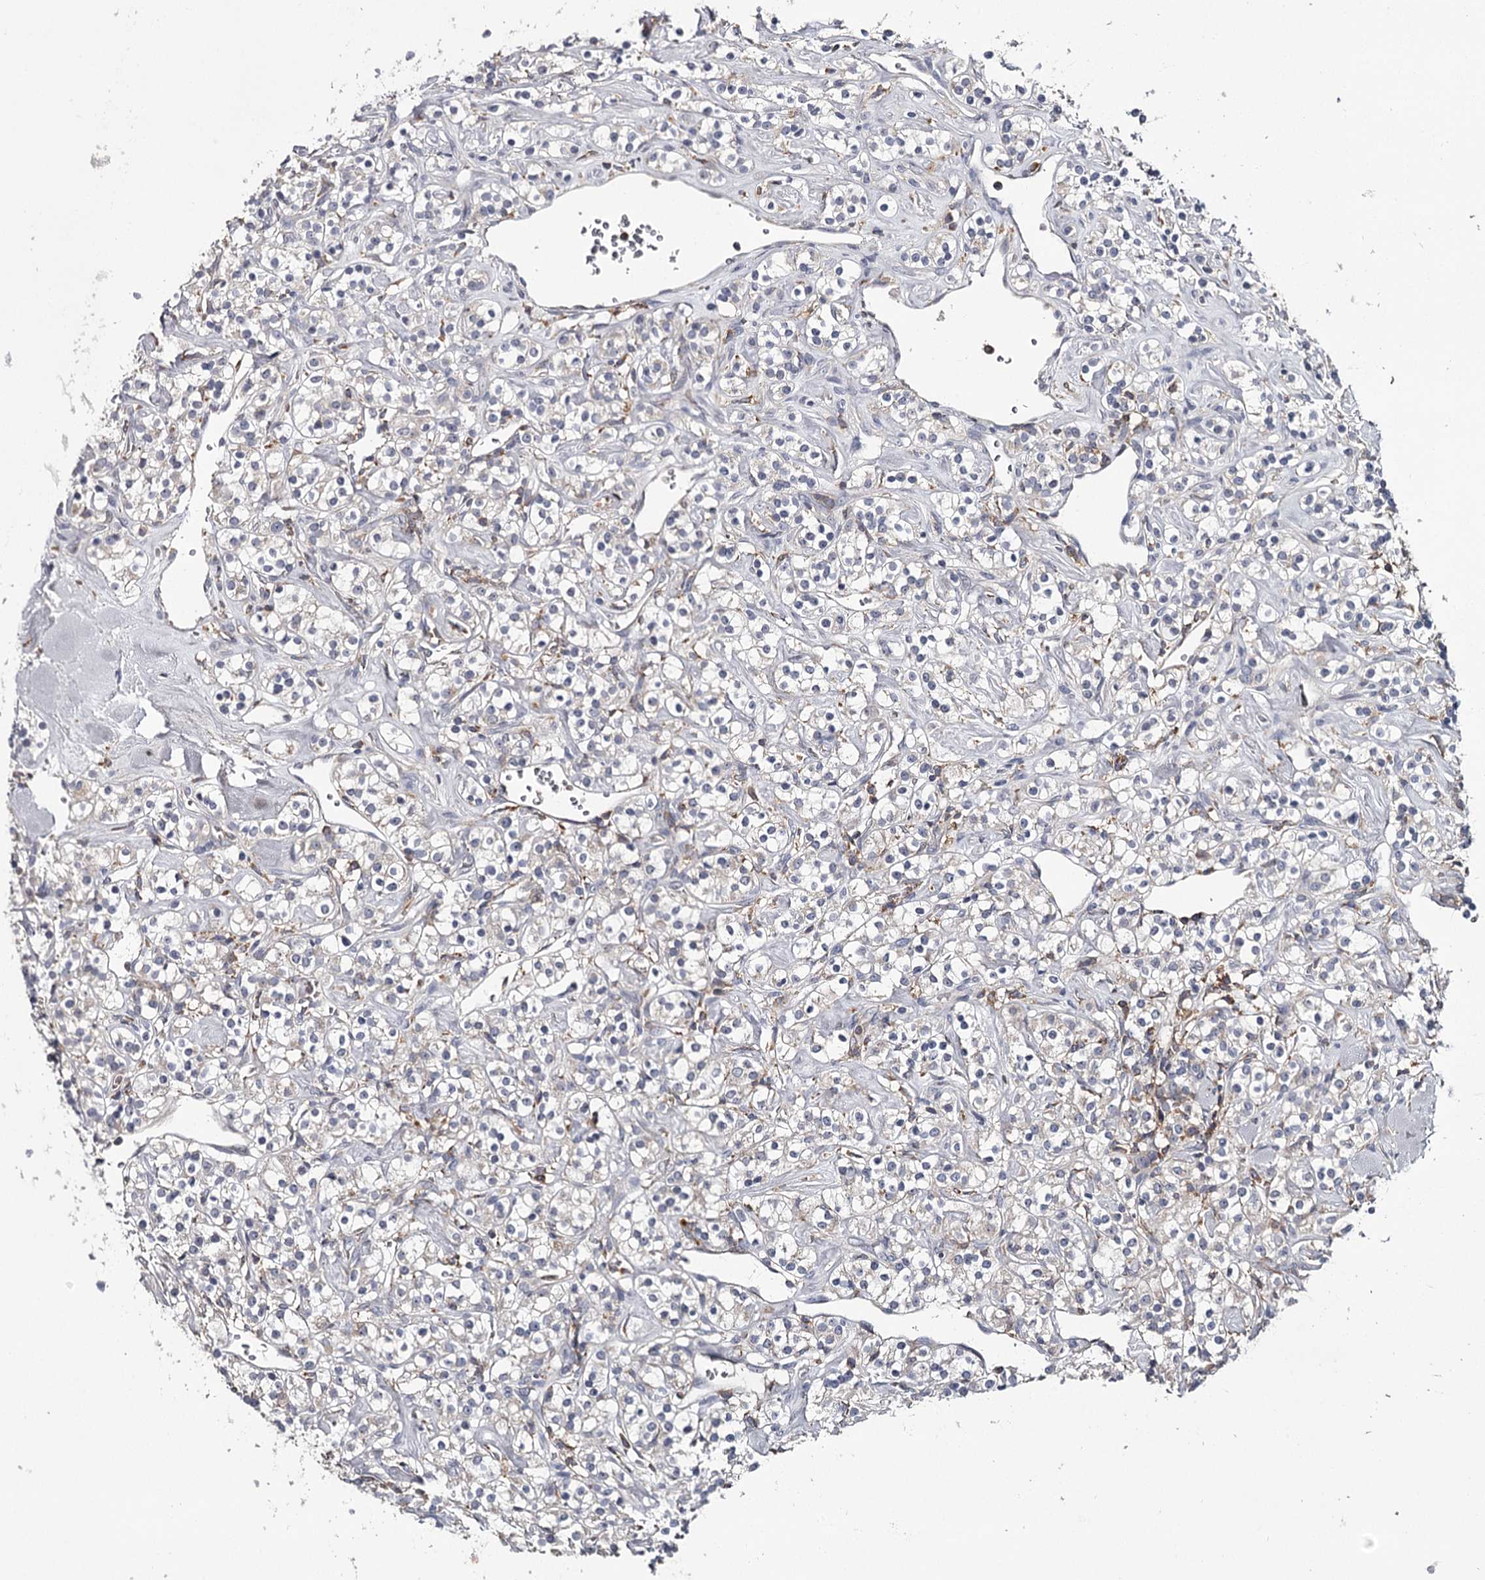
{"staining": {"intensity": "negative", "quantity": "none", "location": "none"}, "tissue": "renal cancer", "cell_type": "Tumor cells", "image_type": "cancer", "snomed": [{"axis": "morphology", "description": "Adenocarcinoma, NOS"}, {"axis": "topography", "description": "Kidney"}], "caption": "Adenocarcinoma (renal) stained for a protein using IHC demonstrates no positivity tumor cells.", "gene": "RASSF6", "patient": {"sex": "male", "age": 77}}